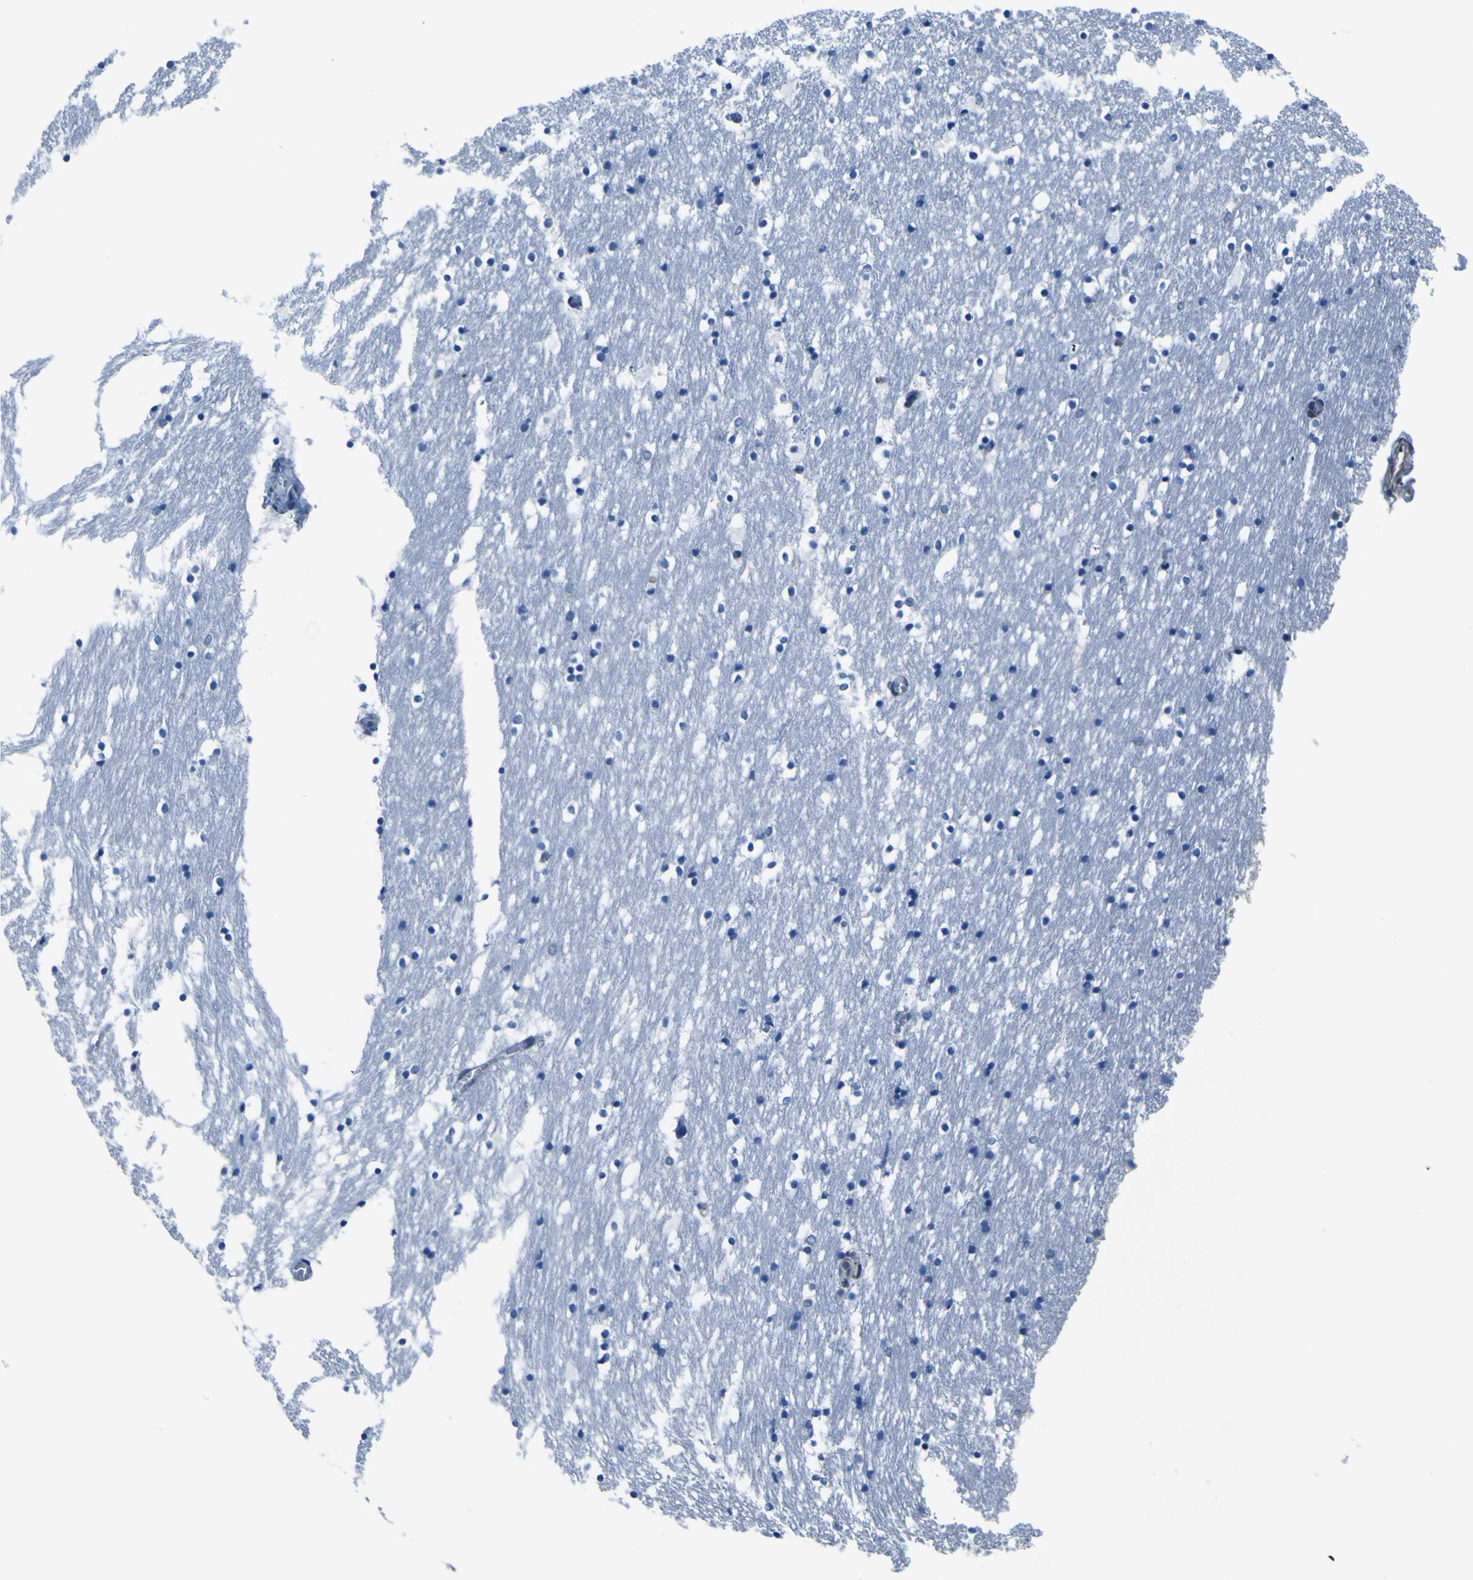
{"staining": {"intensity": "negative", "quantity": "none", "location": "none"}, "tissue": "caudate", "cell_type": "Glial cells", "image_type": "normal", "snomed": [{"axis": "morphology", "description": "Normal tissue, NOS"}, {"axis": "topography", "description": "Lateral ventricle wall"}], "caption": "IHC image of benign caudate: caudate stained with DAB (3,3'-diaminobenzidine) demonstrates no significant protein expression in glial cells.", "gene": "STIM1", "patient": {"sex": "male", "age": 45}}